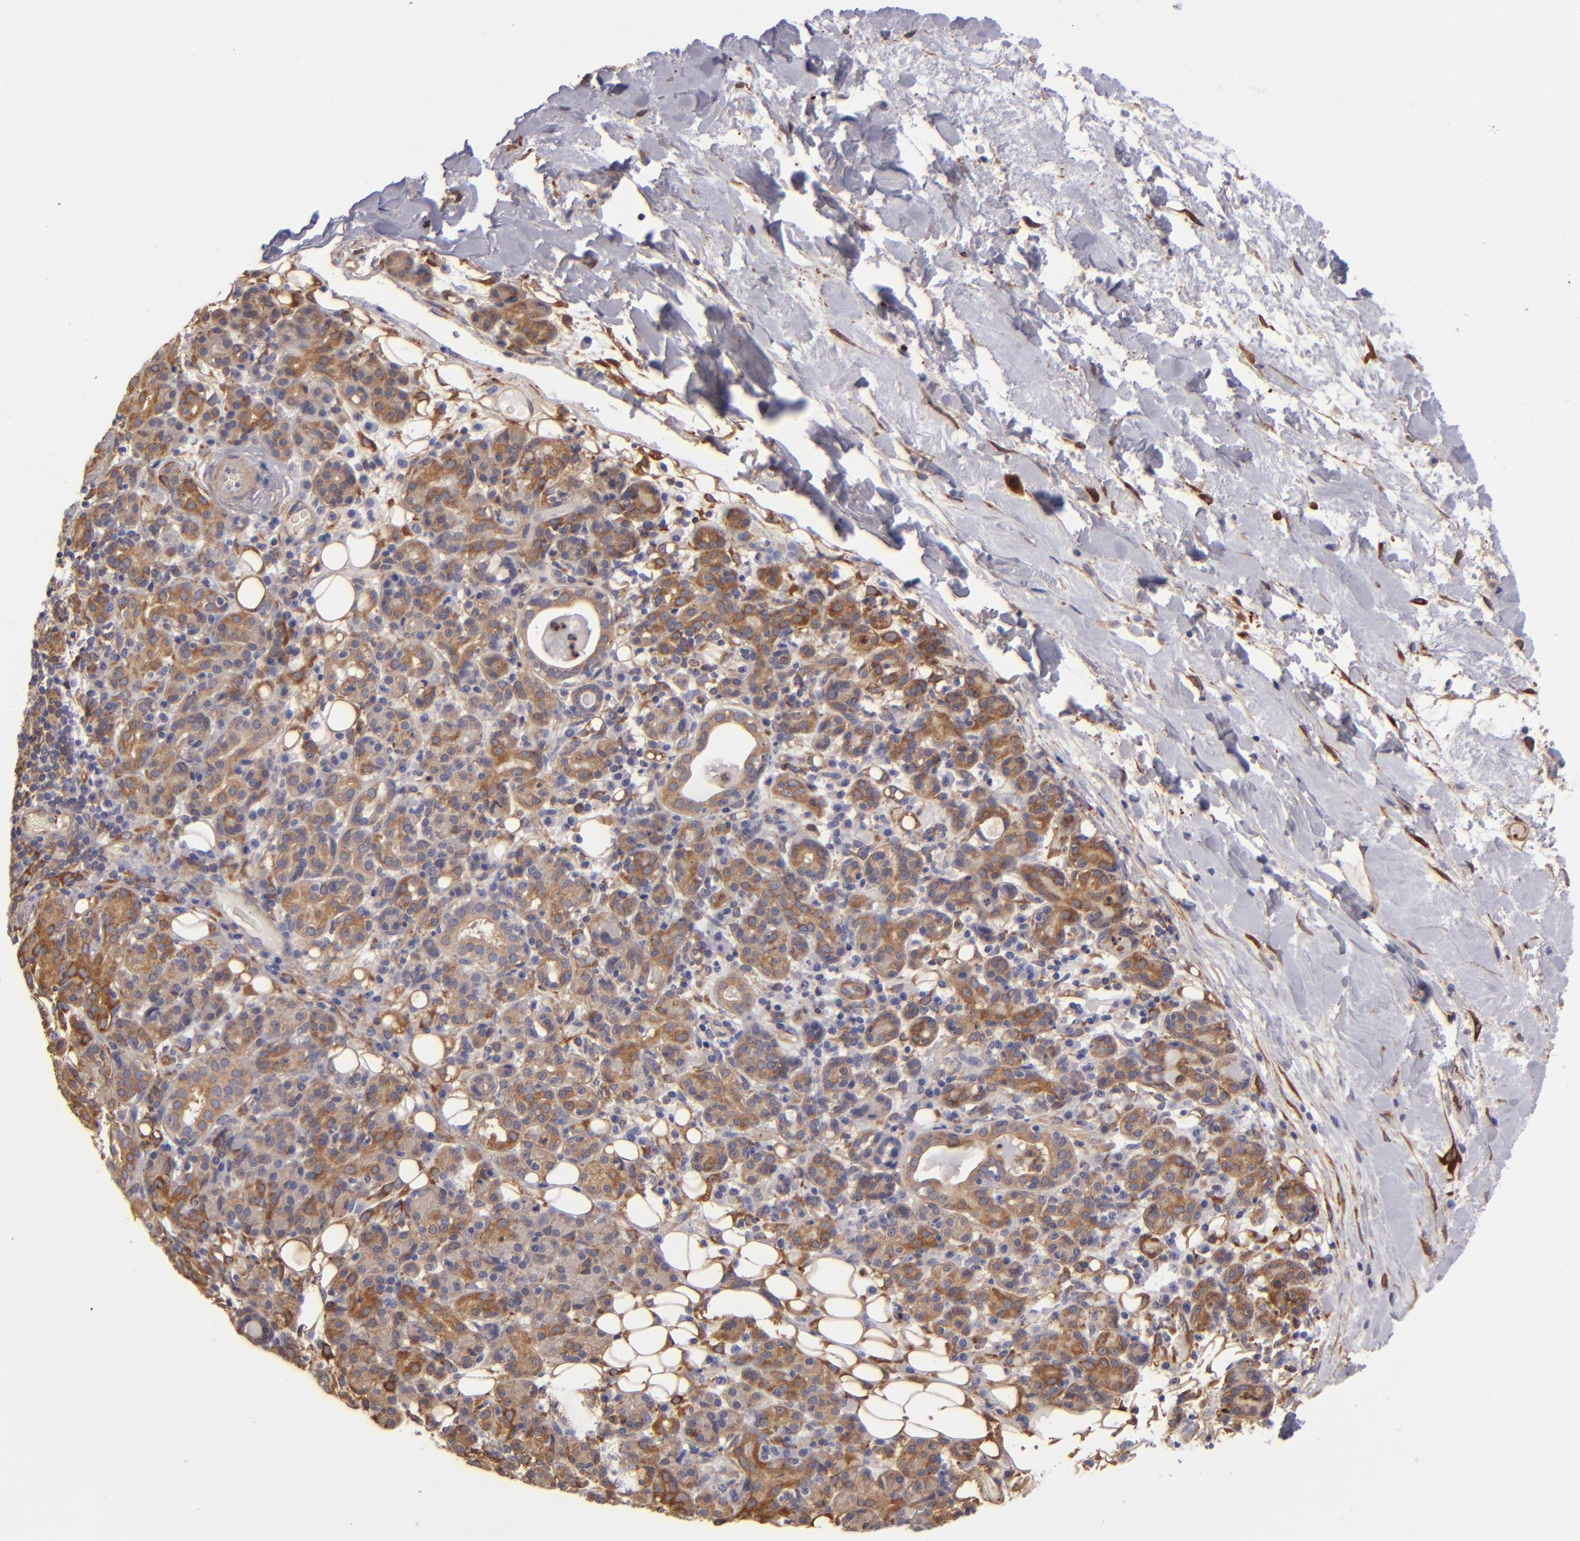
{"staining": {"intensity": "moderate", "quantity": "25%-75%", "location": "cytoplasmic/membranous"}, "tissue": "skin cancer", "cell_type": "Tumor cells", "image_type": "cancer", "snomed": [{"axis": "morphology", "description": "Squamous cell carcinoma, NOS"}, {"axis": "topography", "description": "Skin"}], "caption": "Skin cancer tissue reveals moderate cytoplasmic/membranous expression in approximately 25%-75% of tumor cells, visualized by immunohistochemistry.", "gene": "VCL", "patient": {"sex": "male", "age": 84}}